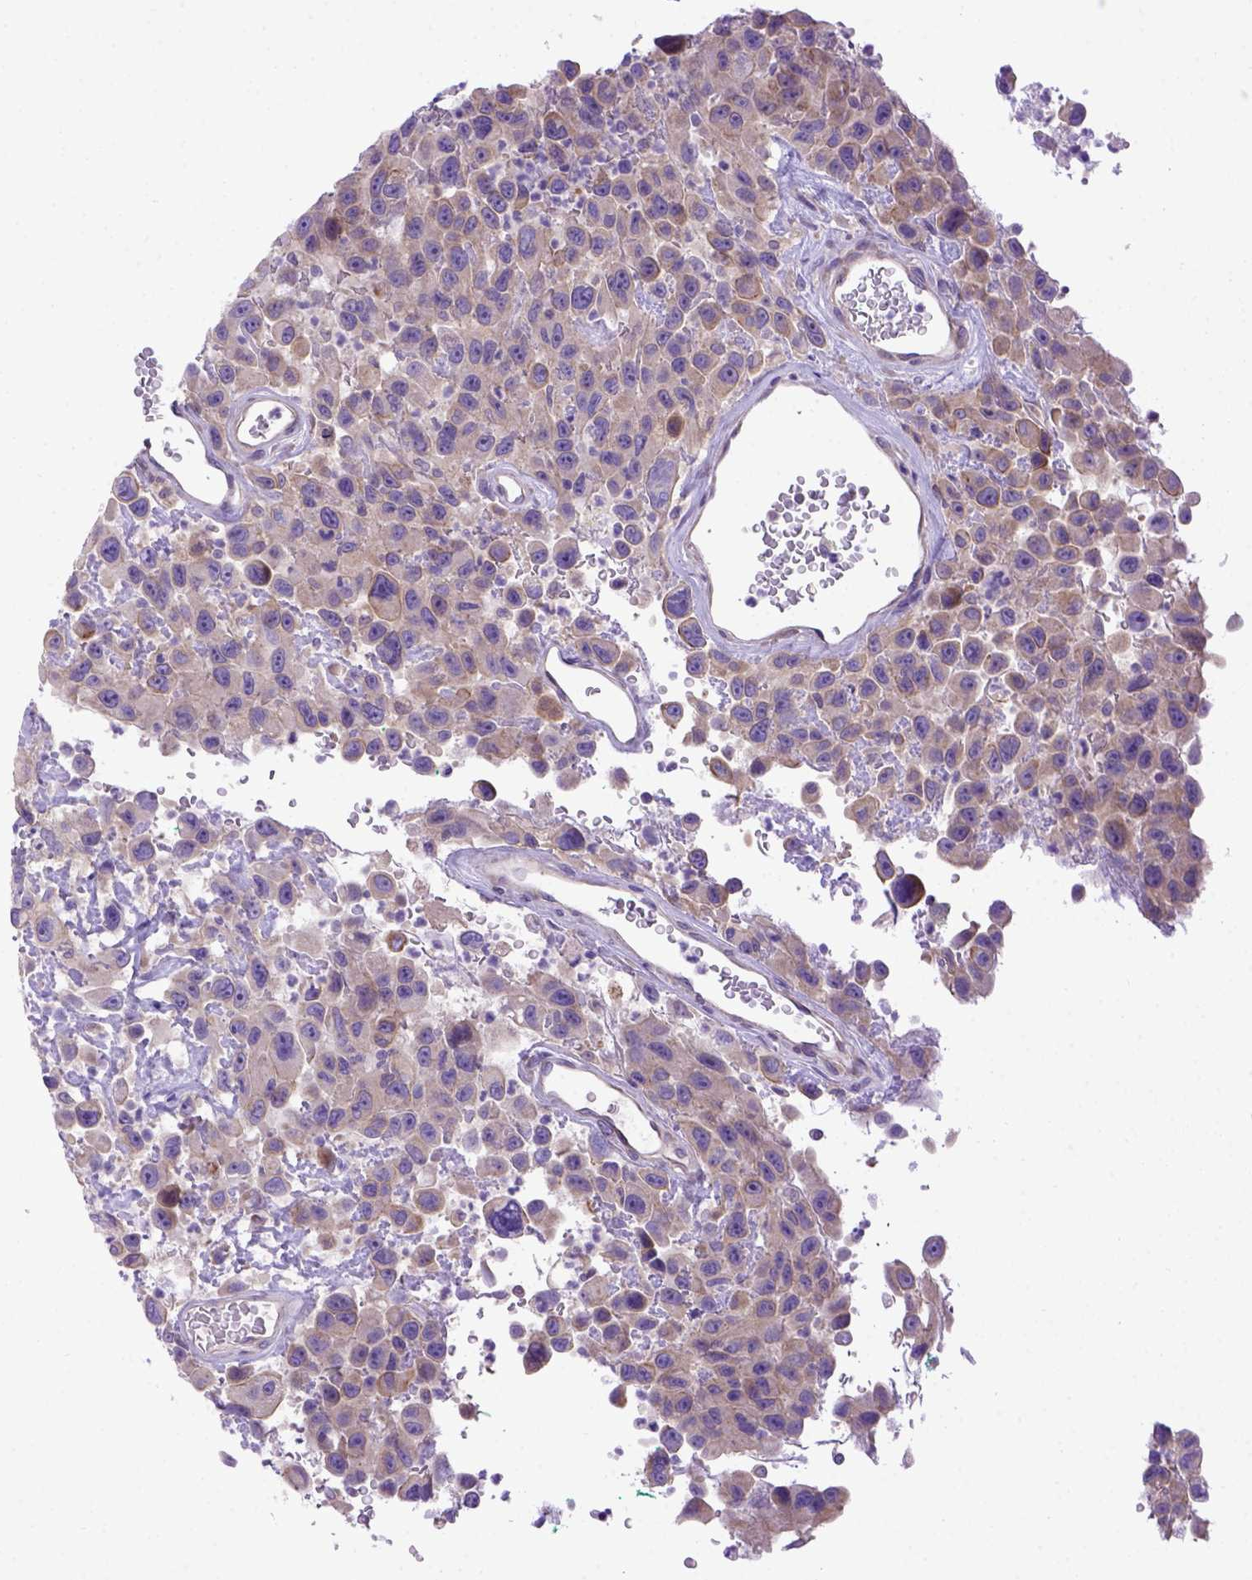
{"staining": {"intensity": "weak", "quantity": "<25%", "location": "cytoplasmic/membranous"}, "tissue": "urothelial cancer", "cell_type": "Tumor cells", "image_type": "cancer", "snomed": [{"axis": "morphology", "description": "Urothelial carcinoma, High grade"}, {"axis": "topography", "description": "Urinary bladder"}], "caption": "Human urothelial cancer stained for a protein using immunohistochemistry (IHC) reveals no positivity in tumor cells.", "gene": "ADAM12", "patient": {"sex": "male", "age": 53}}